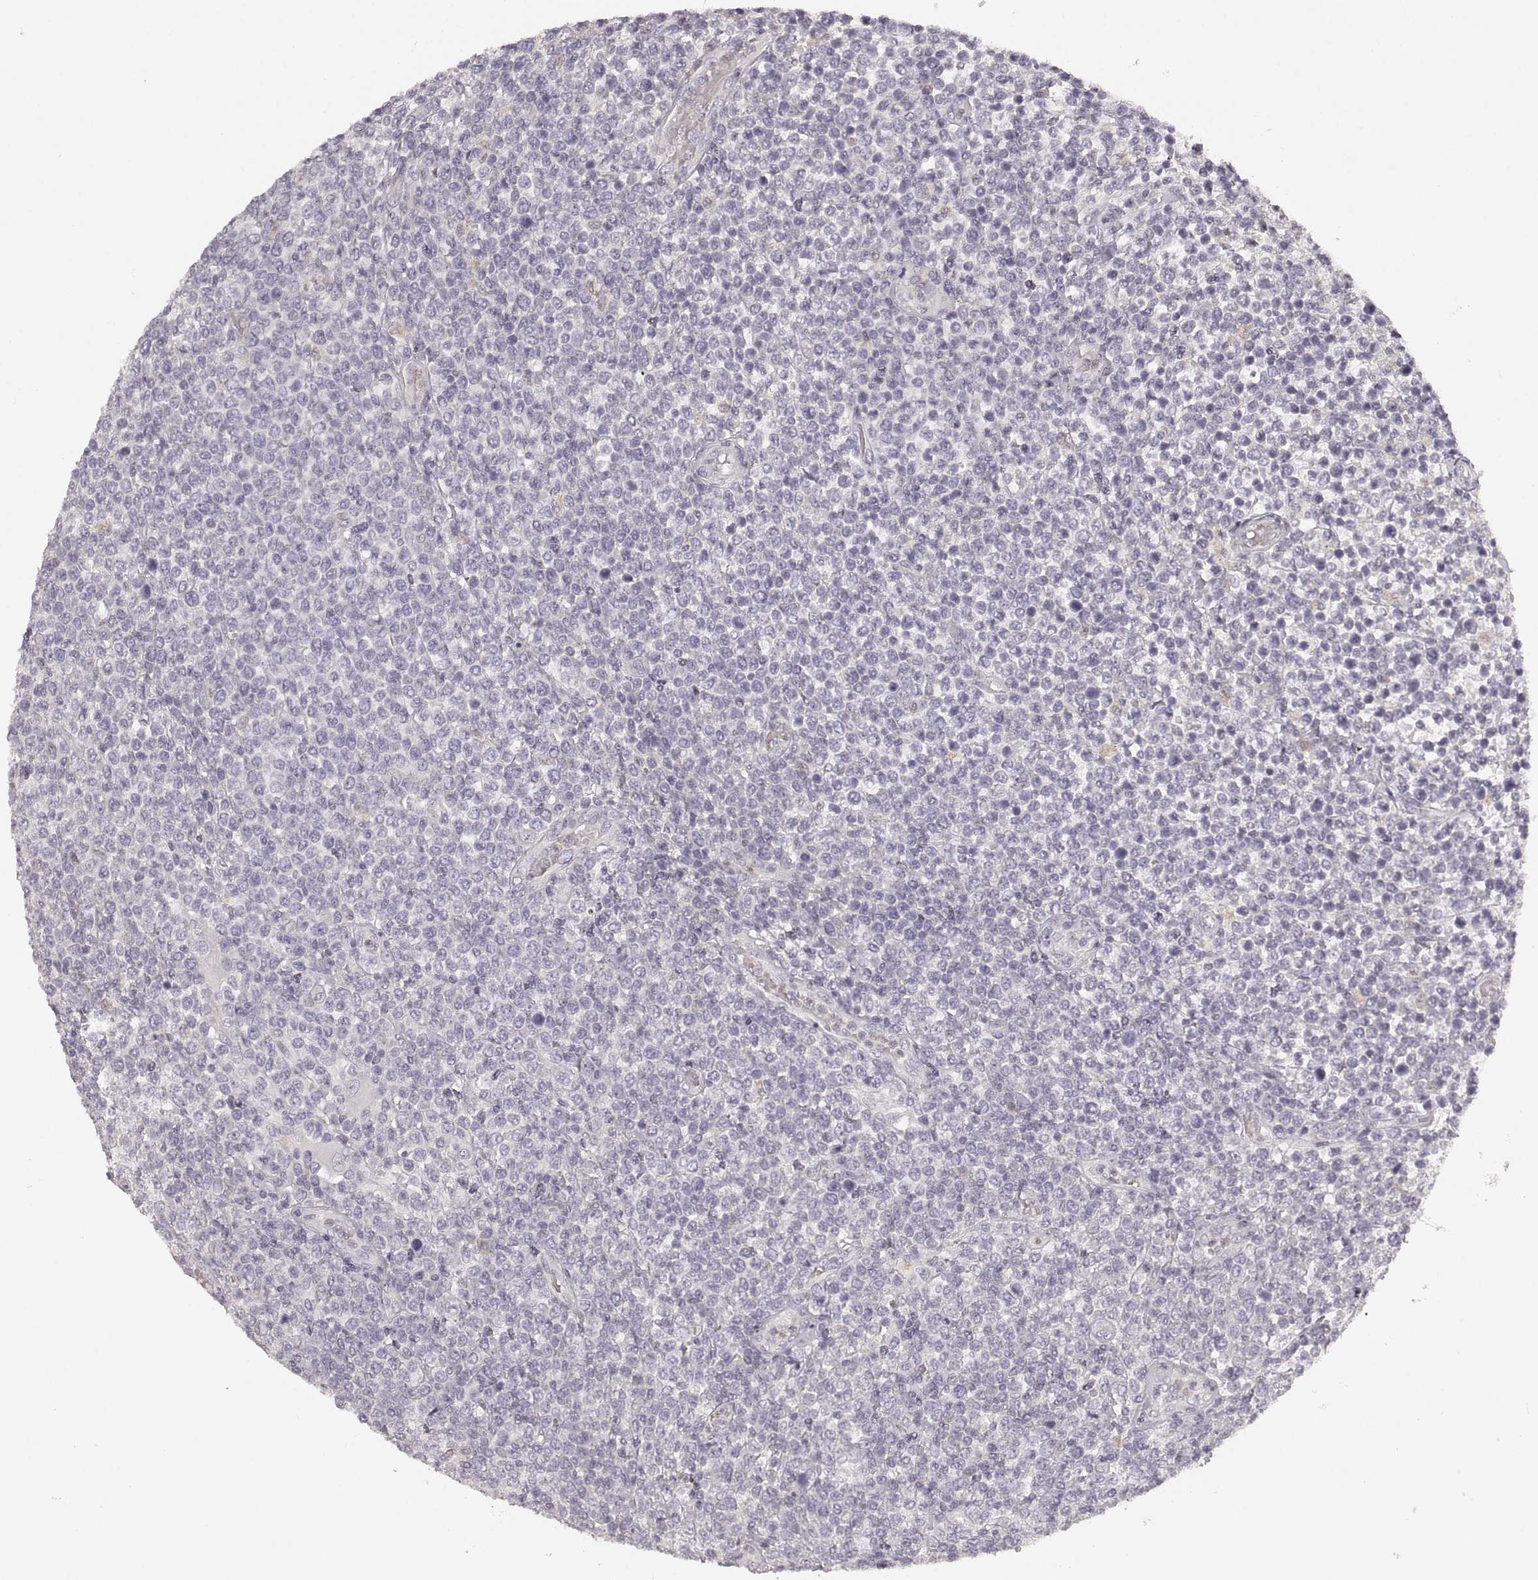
{"staining": {"intensity": "negative", "quantity": "none", "location": "none"}, "tissue": "lymphoma", "cell_type": "Tumor cells", "image_type": "cancer", "snomed": [{"axis": "morphology", "description": "Malignant lymphoma, non-Hodgkin's type, High grade"}, {"axis": "topography", "description": "Soft tissue"}], "caption": "There is no significant positivity in tumor cells of lymphoma. Brightfield microscopy of IHC stained with DAB (3,3'-diaminobenzidine) (brown) and hematoxylin (blue), captured at high magnification.", "gene": "RUNDC3A", "patient": {"sex": "female", "age": 56}}